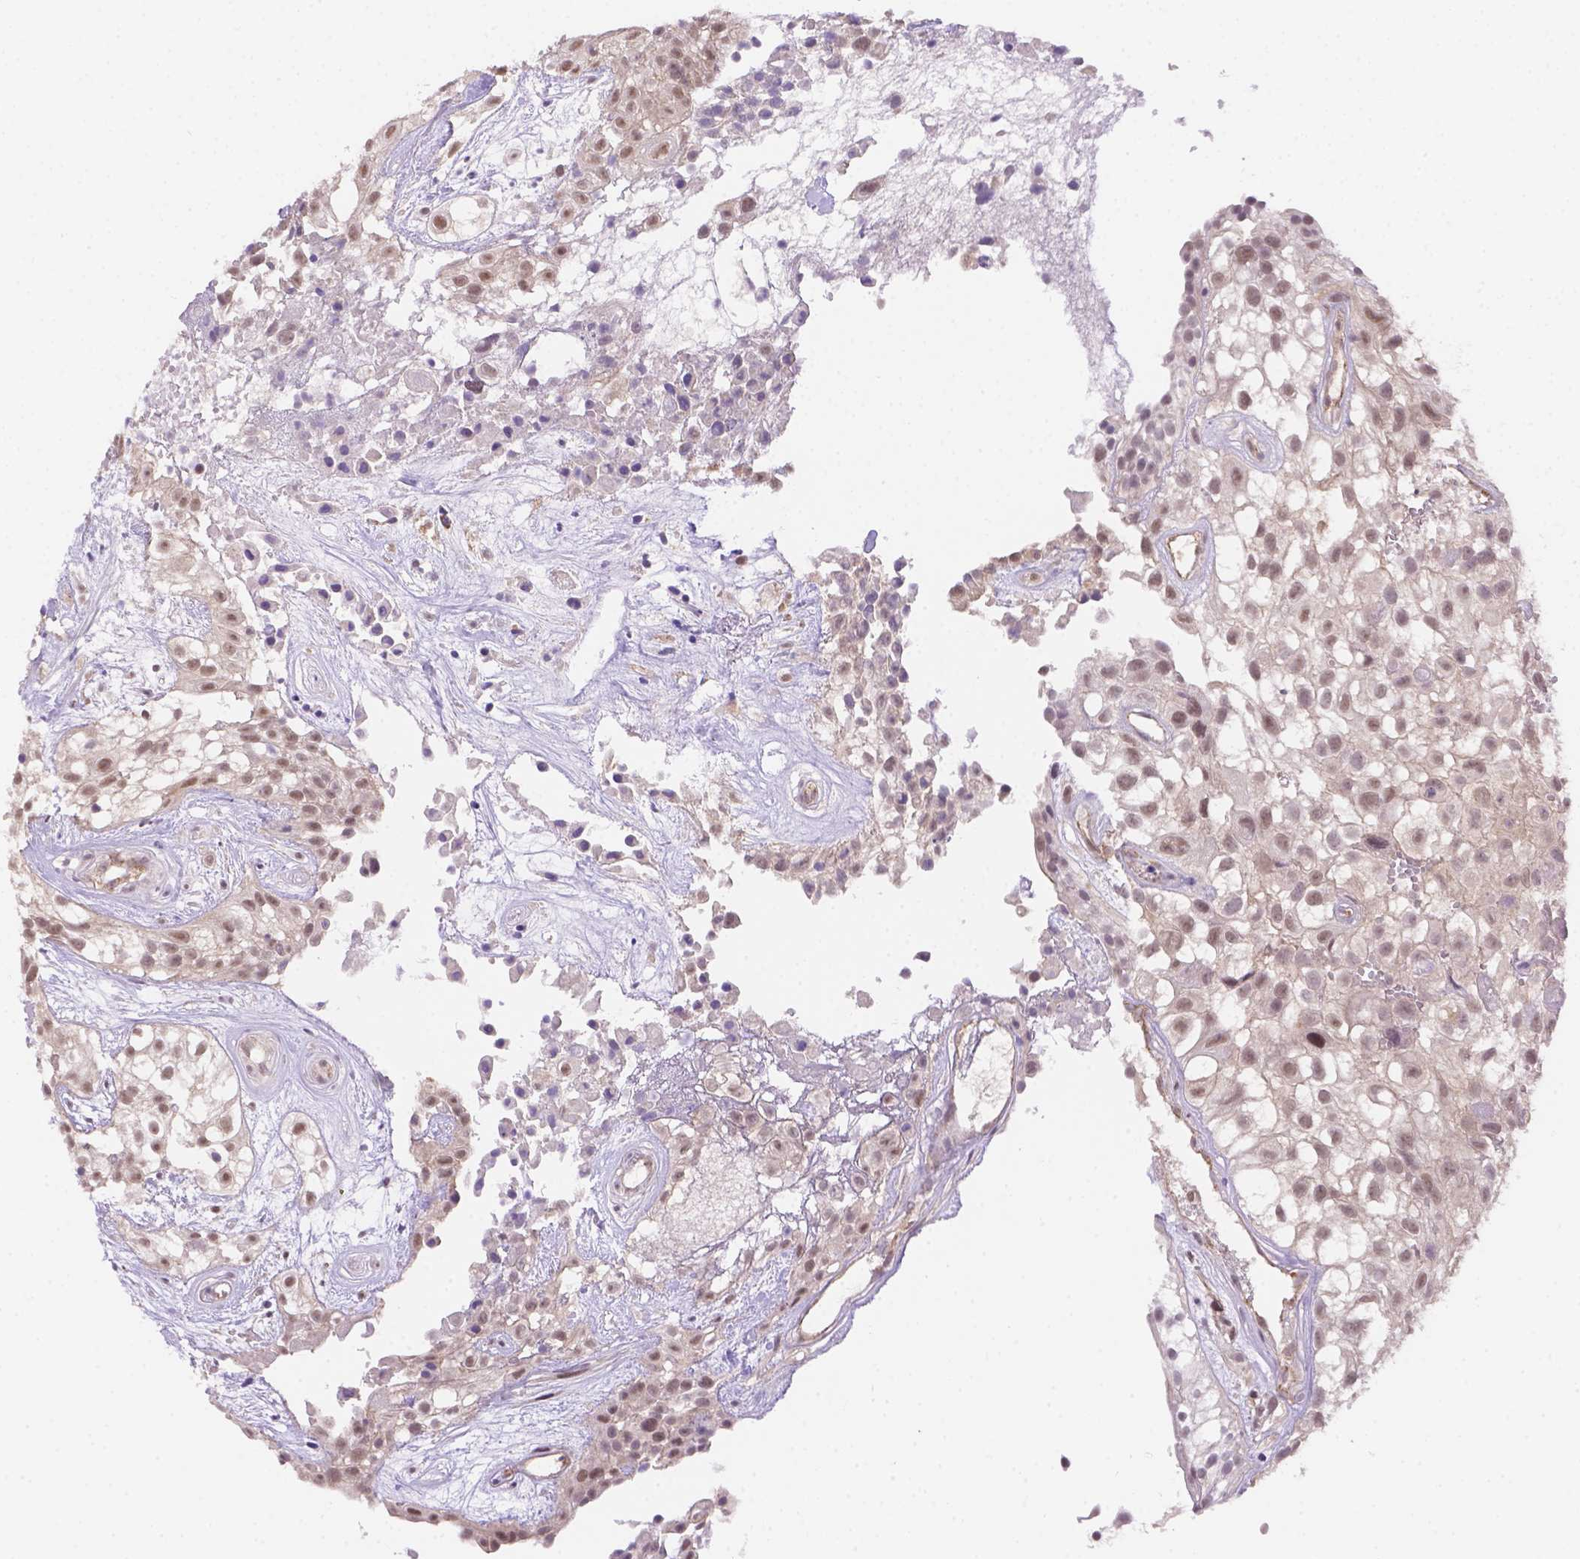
{"staining": {"intensity": "moderate", "quantity": ">75%", "location": "nuclear"}, "tissue": "urothelial cancer", "cell_type": "Tumor cells", "image_type": "cancer", "snomed": [{"axis": "morphology", "description": "Urothelial carcinoma, High grade"}, {"axis": "topography", "description": "Urinary bladder"}], "caption": "A brown stain highlights moderate nuclear staining of a protein in urothelial cancer tumor cells.", "gene": "NXPE2", "patient": {"sex": "male", "age": 56}}